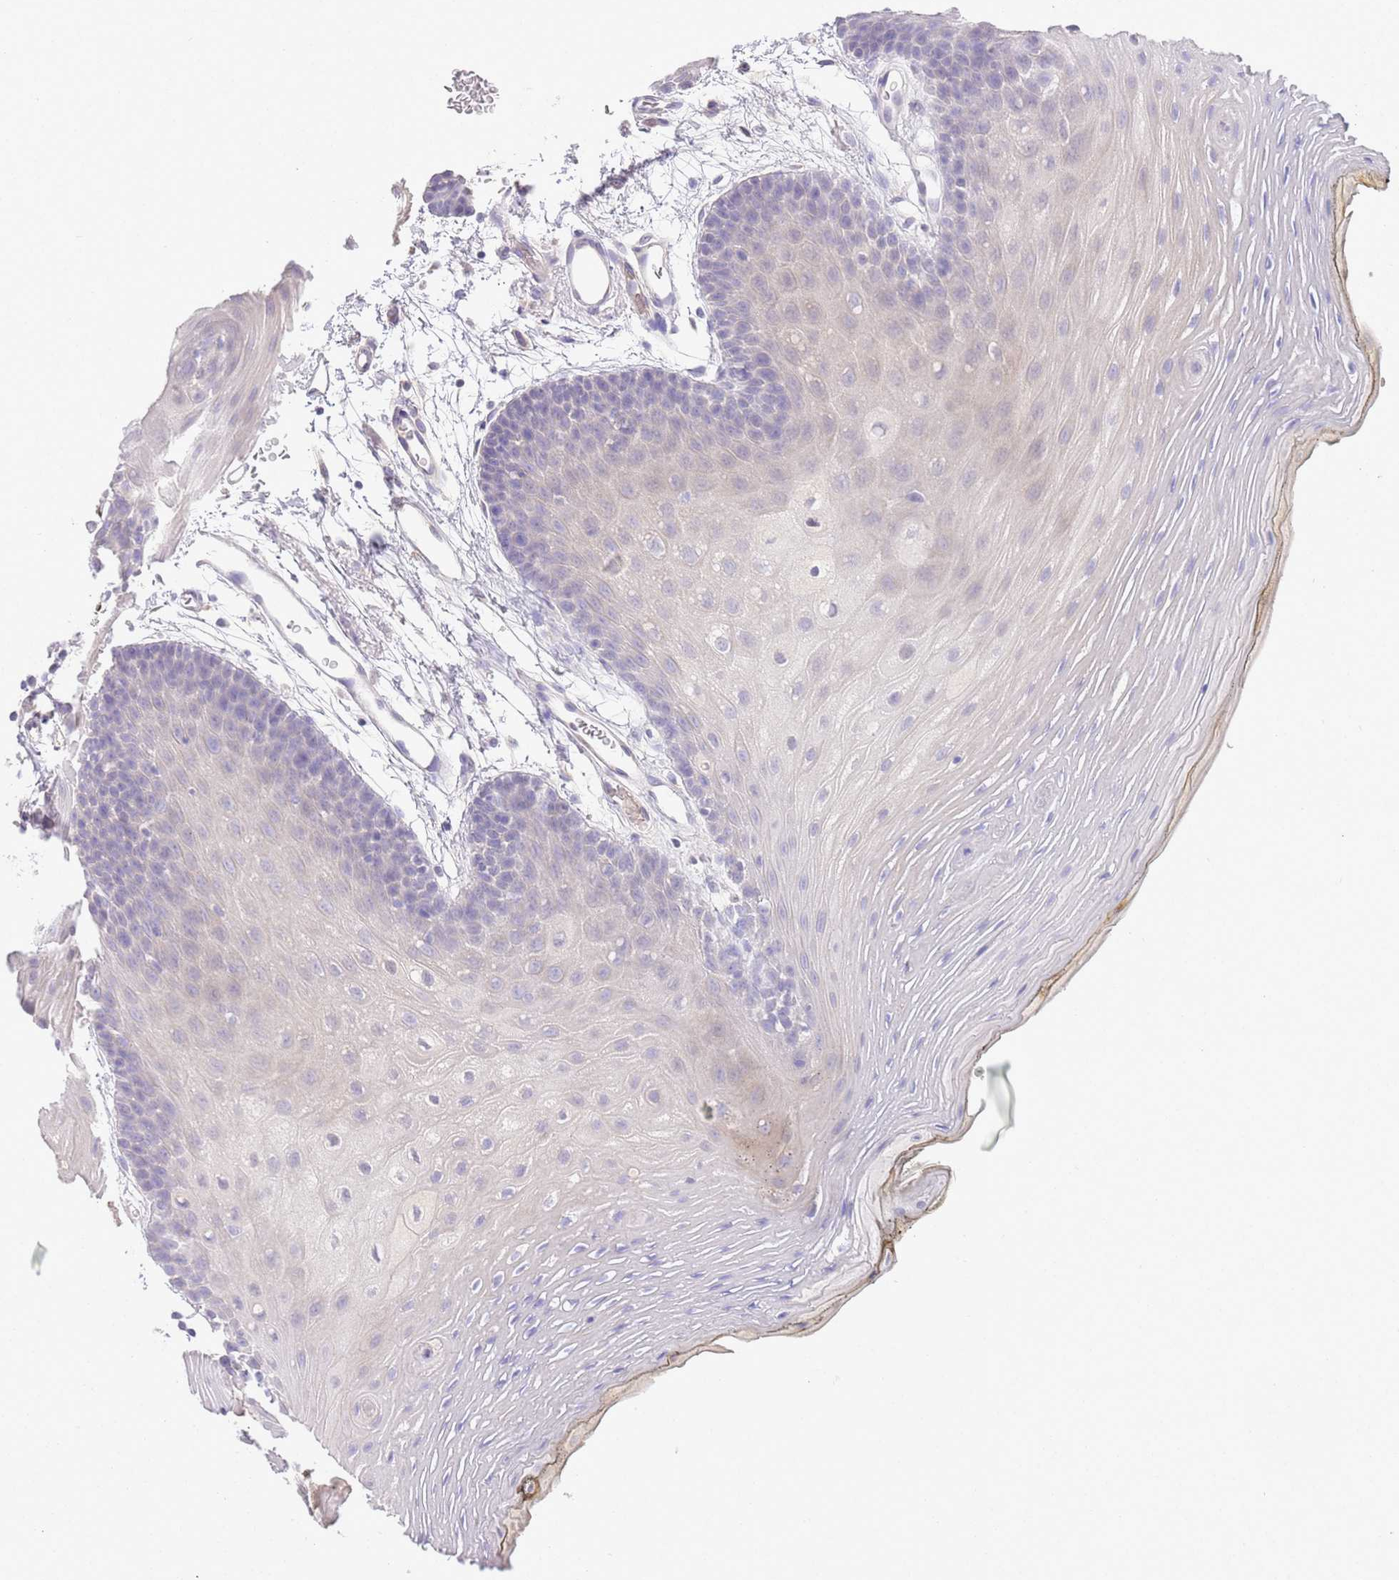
{"staining": {"intensity": "negative", "quantity": "none", "location": "none"}, "tissue": "oral mucosa", "cell_type": "Squamous epithelial cells", "image_type": "normal", "snomed": [{"axis": "morphology", "description": "Normal tissue, NOS"}, {"axis": "topography", "description": "Oral tissue"}, {"axis": "topography", "description": "Tounge, NOS"}], "caption": "Immunohistochemical staining of benign oral mucosa reveals no significant expression in squamous epithelial cells. (DAB immunohistochemistry, high magnification).", "gene": "SFTPA1", "patient": {"sex": "female", "age": 81}}